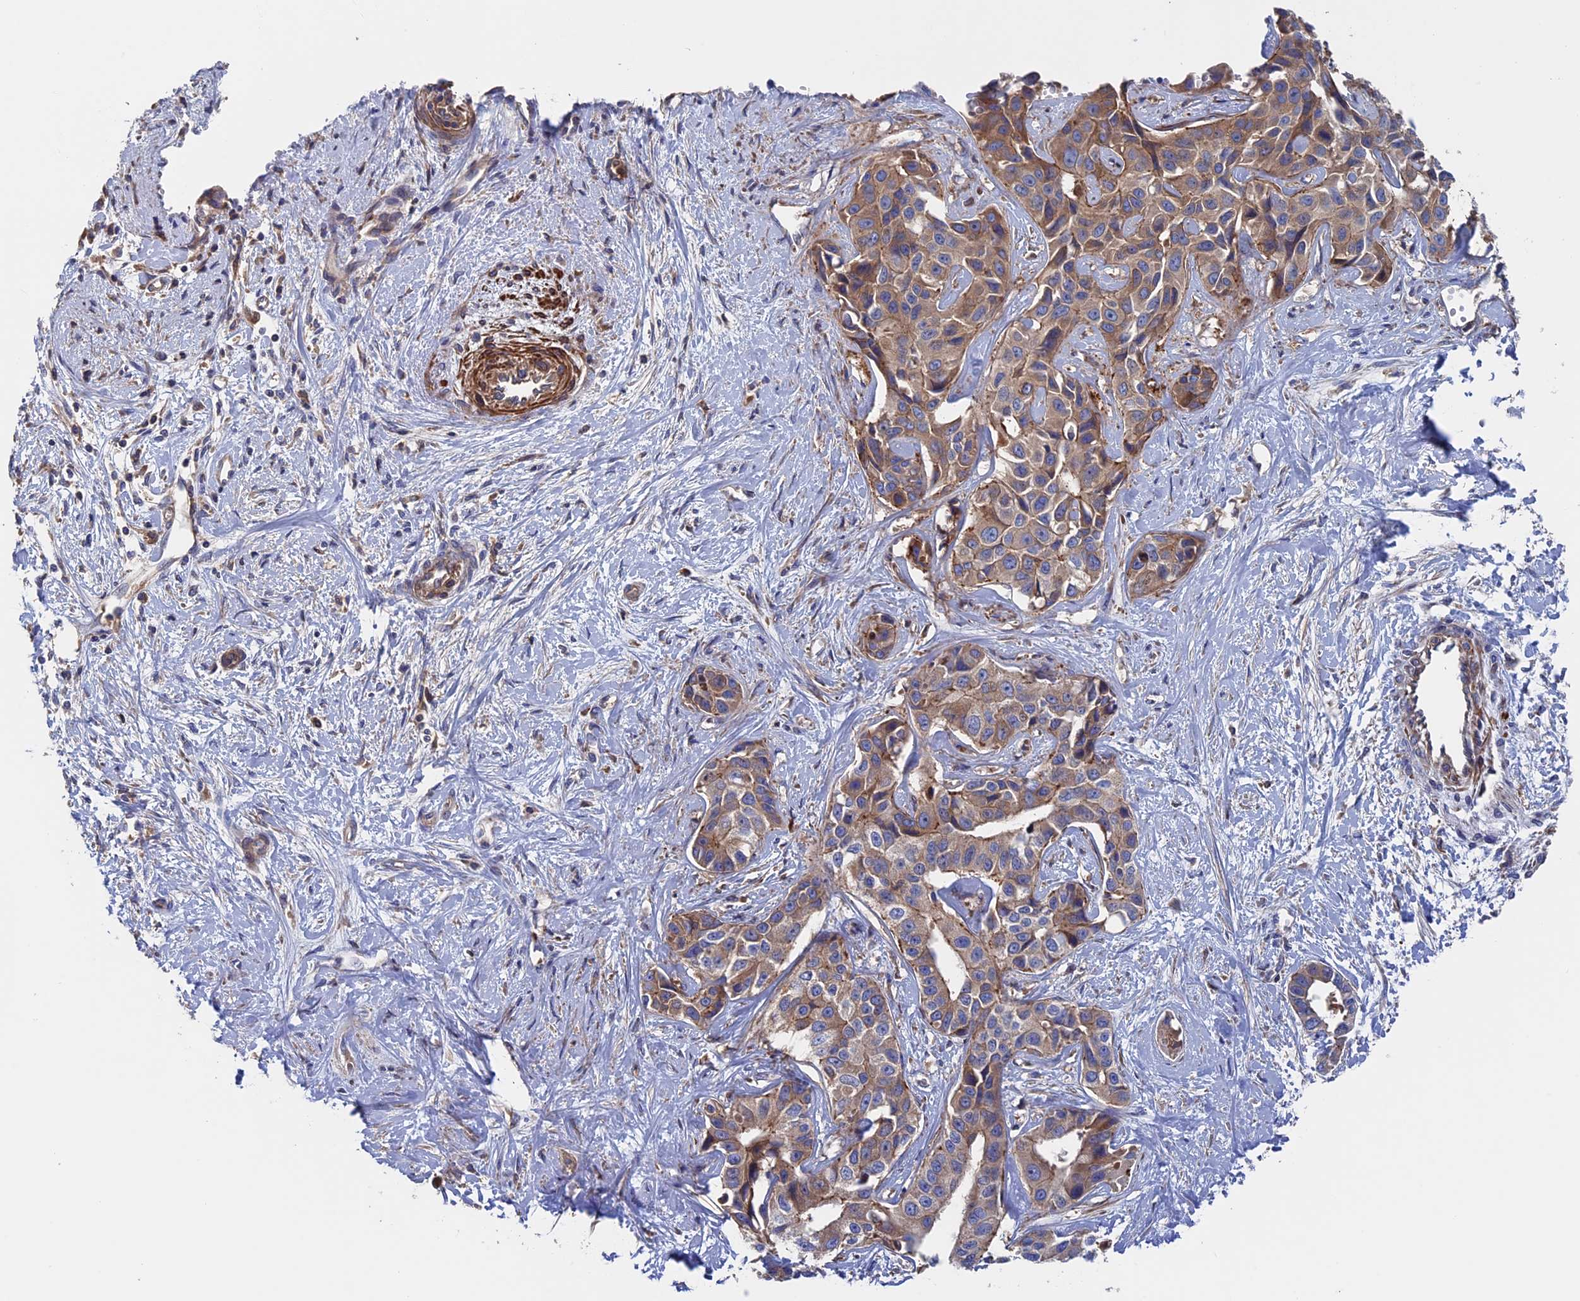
{"staining": {"intensity": "weak", "quantity": ">75%", "location": "cytoplasmic/membranous"}, "tissue": "liver cancer", "cell_type": "Tumor cells", "image_type": "cancer", "snomed": [{"axis": "morphology", "description": "Cholangiocarcinoma"}, {"axis": "topography", "description": "Liver"}], "caption": "Human liver cholangiocarcinoma stained with a brown dye displays weak cytoplasmic/membranous positive positivity in about >75% of tumor cells.", "gene": "DNAJC3", "patient": {"sex": "male", "age": 59}}